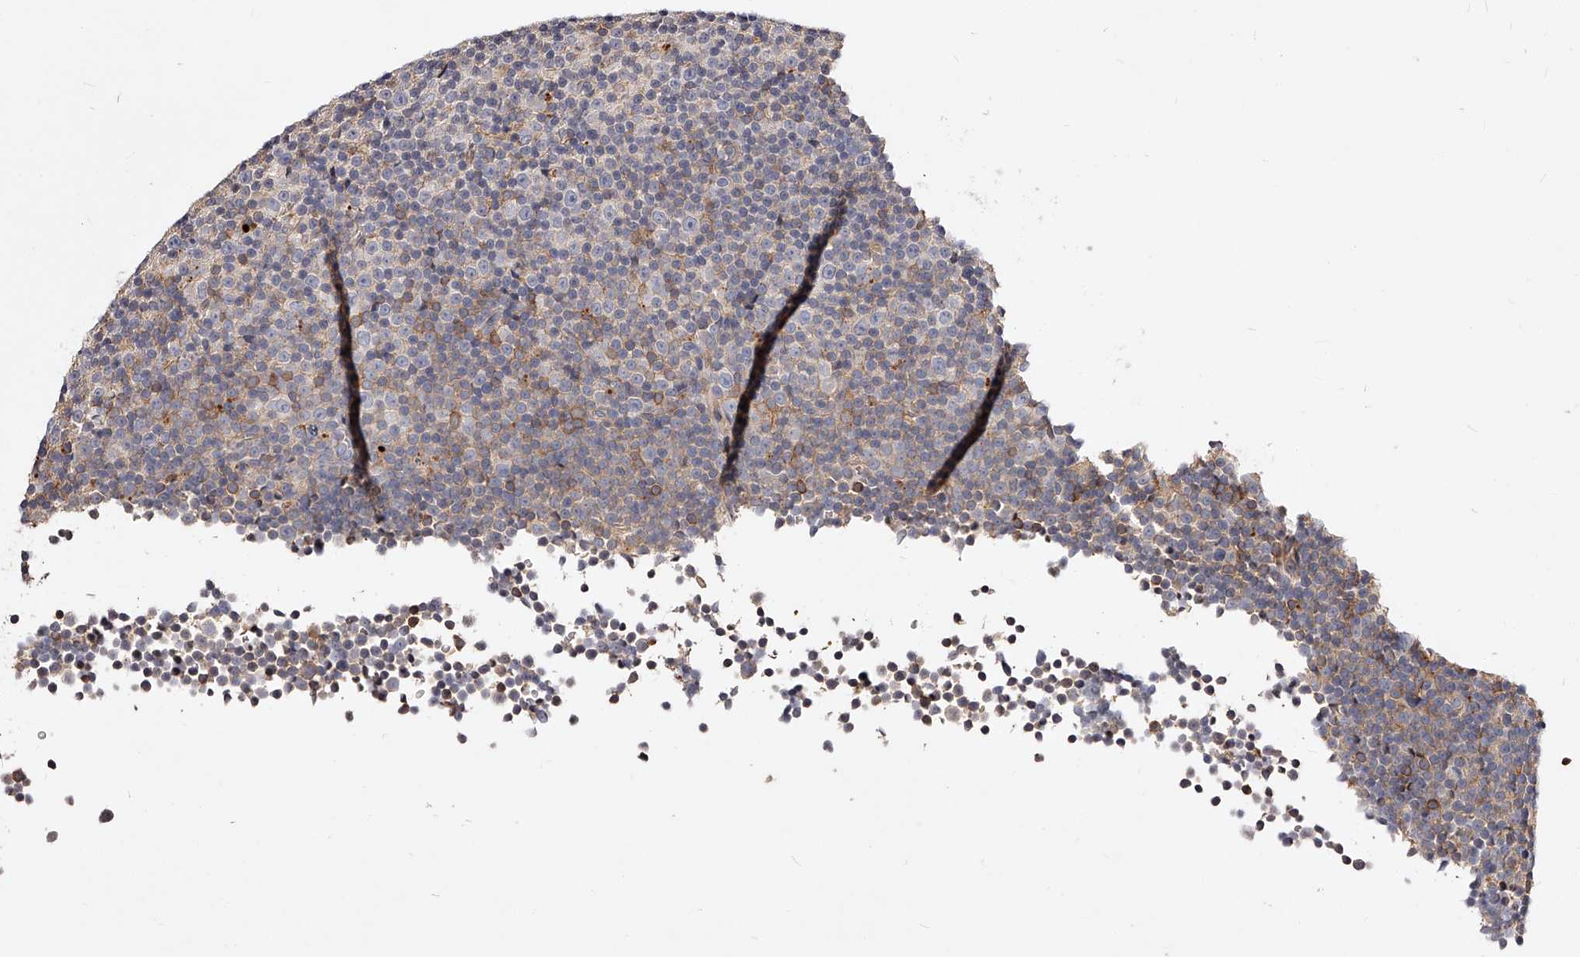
{"staining": {"intensity": "negative", "quantity": "none", "location": "none"}, "tissue": "lymphoma", "cell_type": "Tumor cells", "image_type": "cancer", "snomed": [{"axis": "morphology", "description": "Malignant lymphoma, non-Hodgkin's type, Low grade"}, {"axis": "topography", "description": "Lymph node"}], "caption": "There is no significant staining in tumor cells of low-grade malignant lymphoma, non-Hodgkin's type. Brightfield microscopy of immunohistochemistry (IHC) stained with DAB (brown) and hematoxylin (blue), captured at high magnification.", "gene": "PHACTR1", "patient": {"sex": "female", "age": 67}}